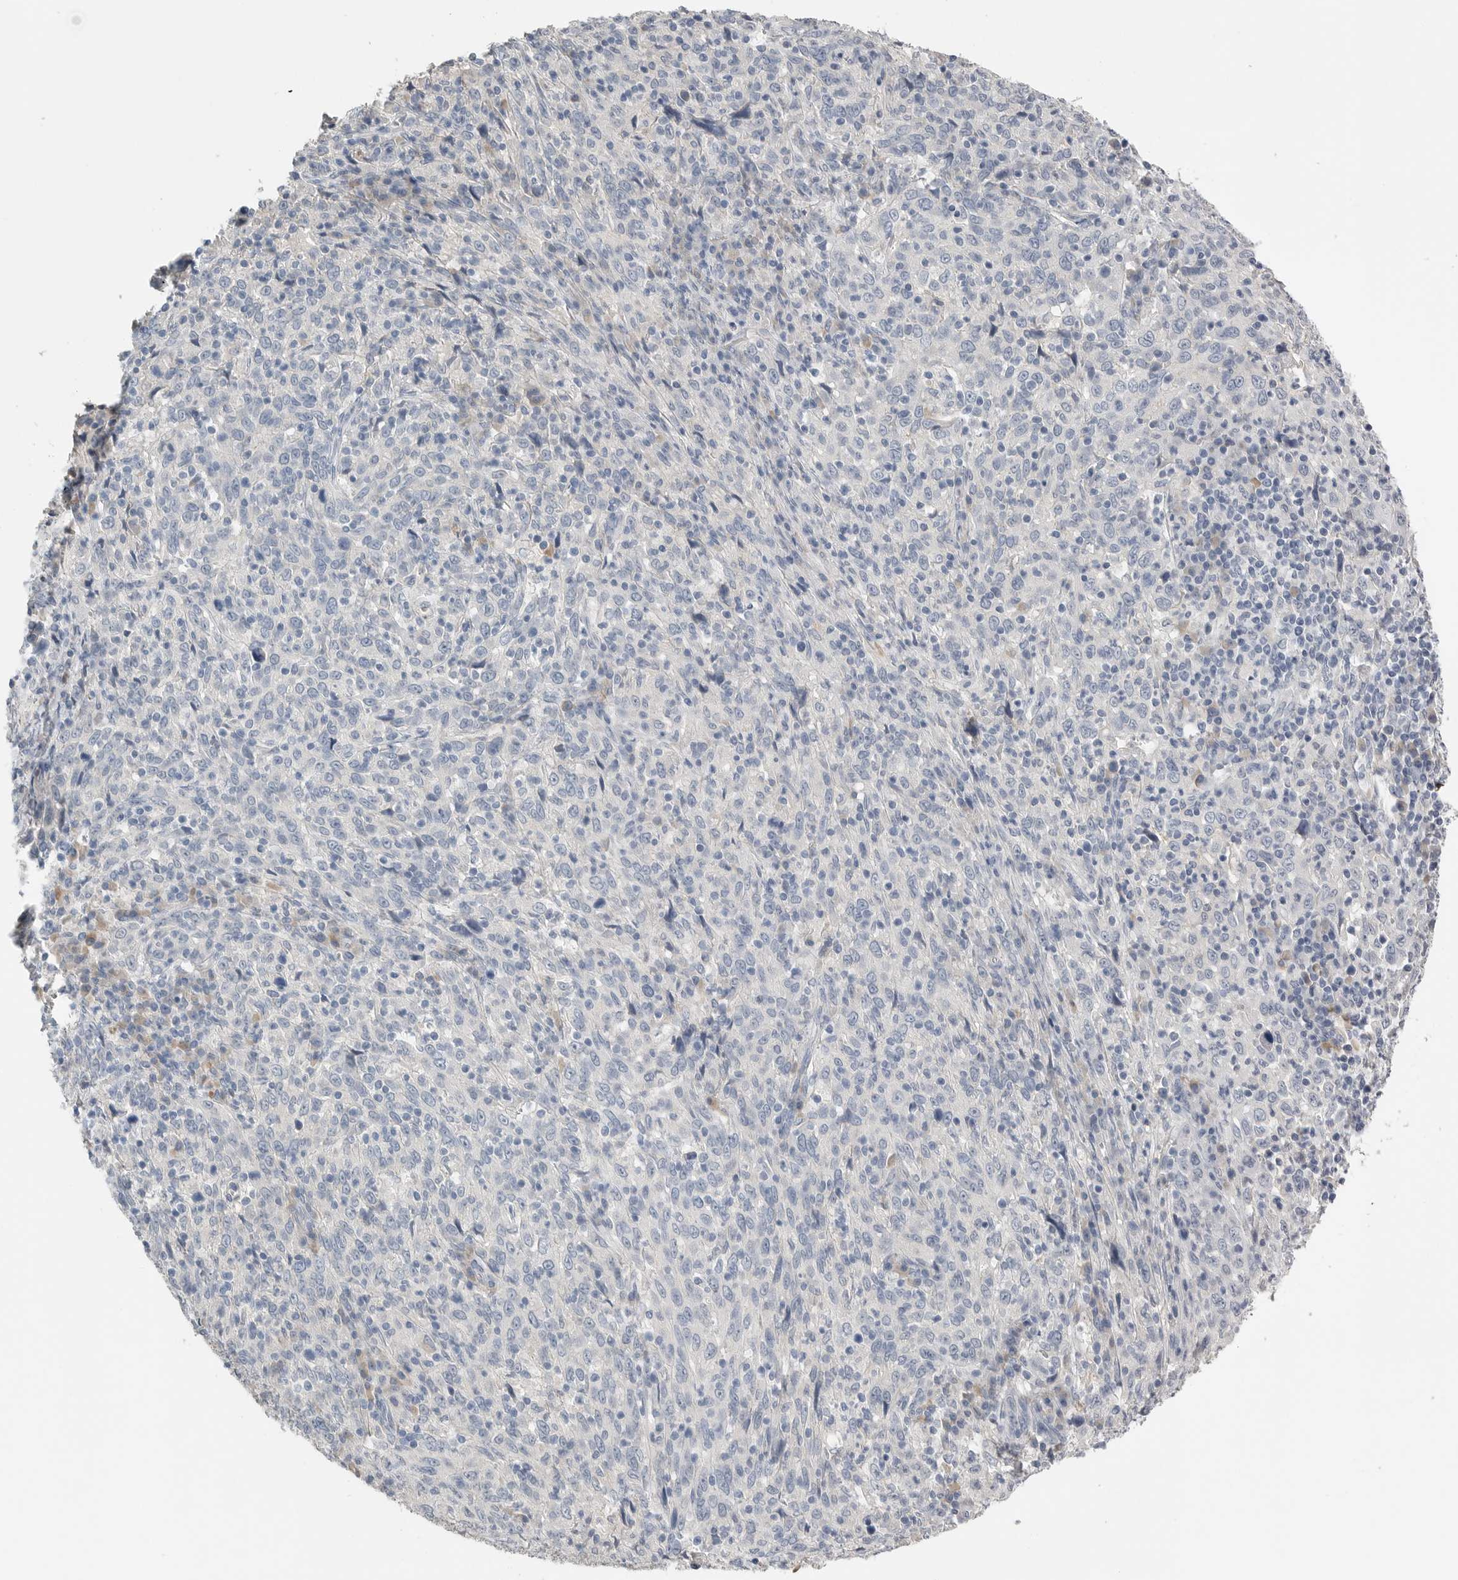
{"staining": {"intensity": "negative", "quantity": "none", "location": "none"}, "tissue": "cervical cancer", "cell_type": "Tumor cells", "image_type": "cancer", "snomed": [{"axis": "morphology", "description": "Squamous cell carcinoma, NOS"}, {"axis": "topography", "description": "Cervix"}], "caption": "Immunohistochemical staining of human squamous cell carcinoma (cervical) displays no significant positivity in tumor cells.", "gene": "FABP6", "patient": {"sex": "female", "age": 46}}